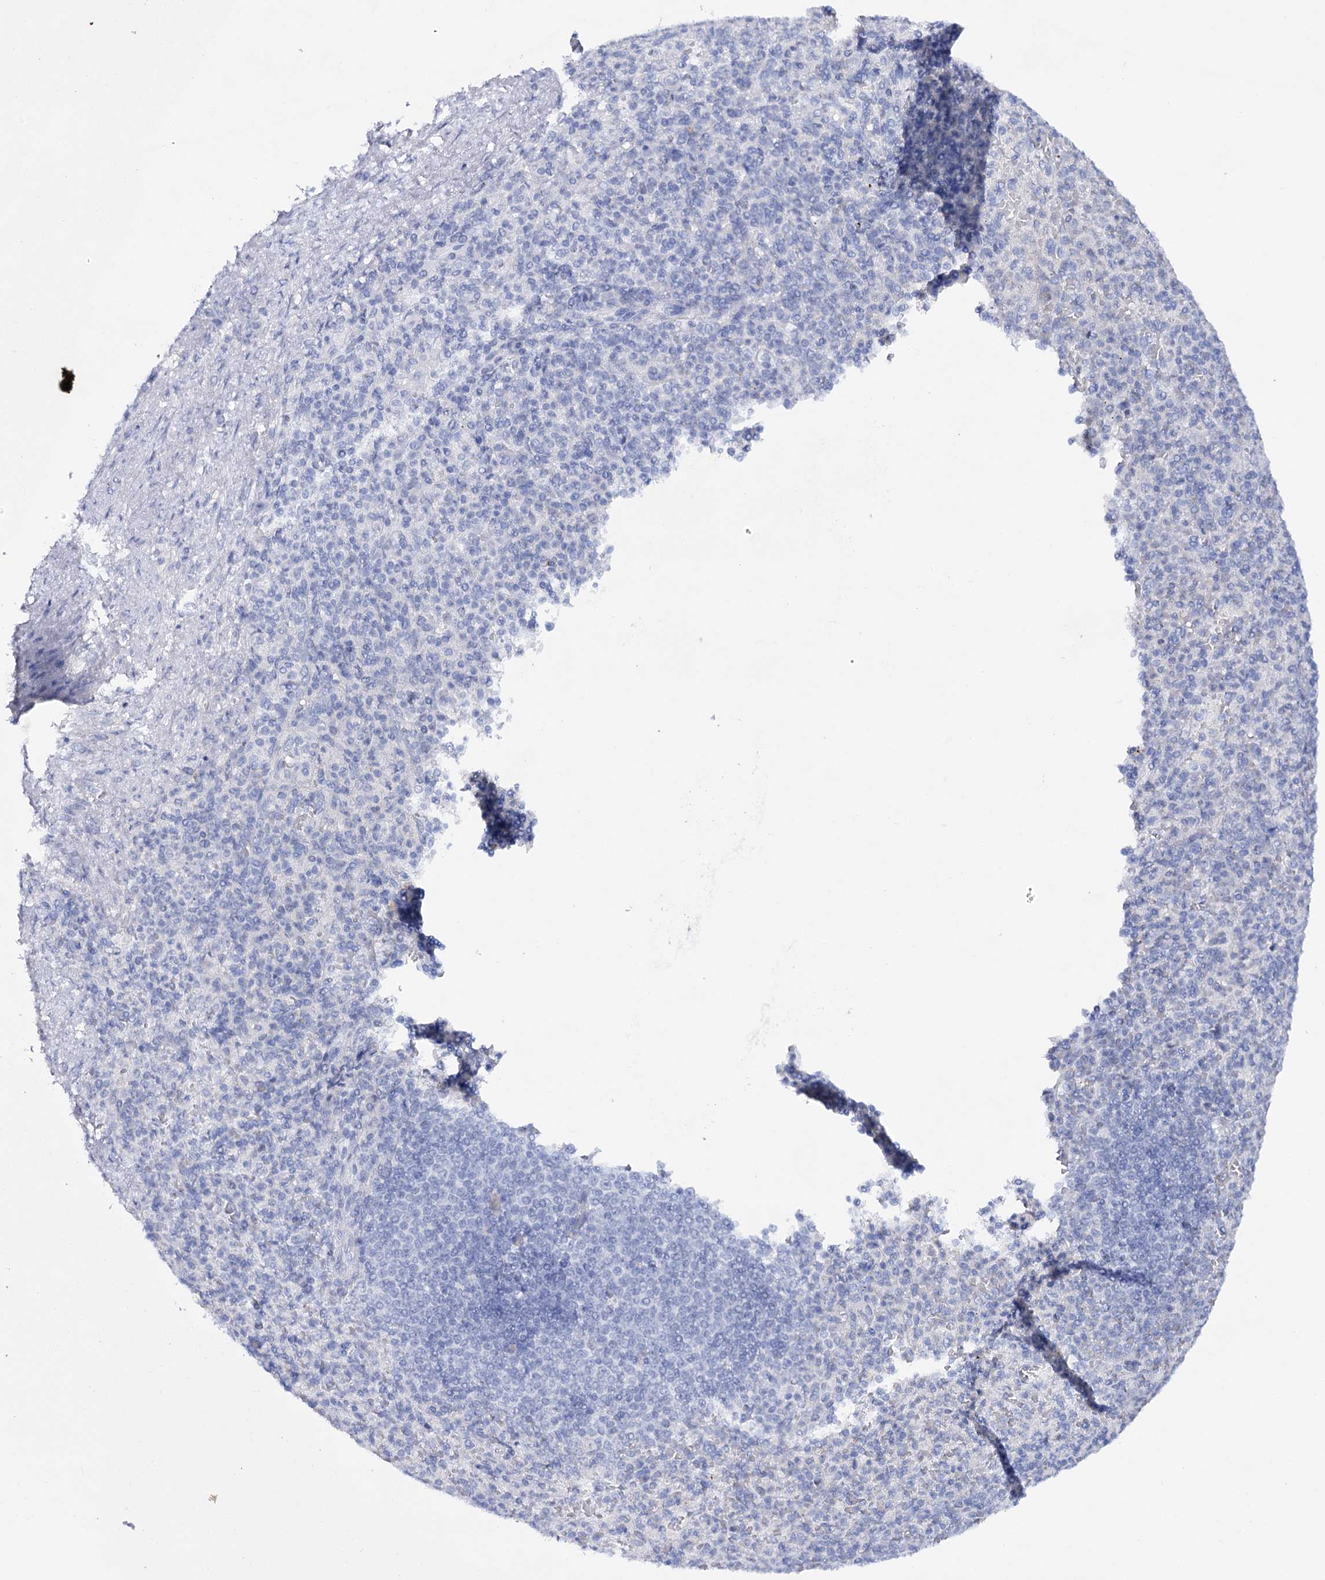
{"staining": {"intensity": "negative", "quantity": "none", "location": "none"}, "tissue": "spleen", "cell_type": "Cells in red pulp", "image_type": "normal", "snomed": [{"axis": "morphology", "description": "Normal tissue, NOS"}, {"axis": "topography", "description": "Spleen"}], "caption": "Cells in red pulp show no significant expression in normal spleen.", "gene": "UGDH", "patient": {"sex": "female", "age": 74}}